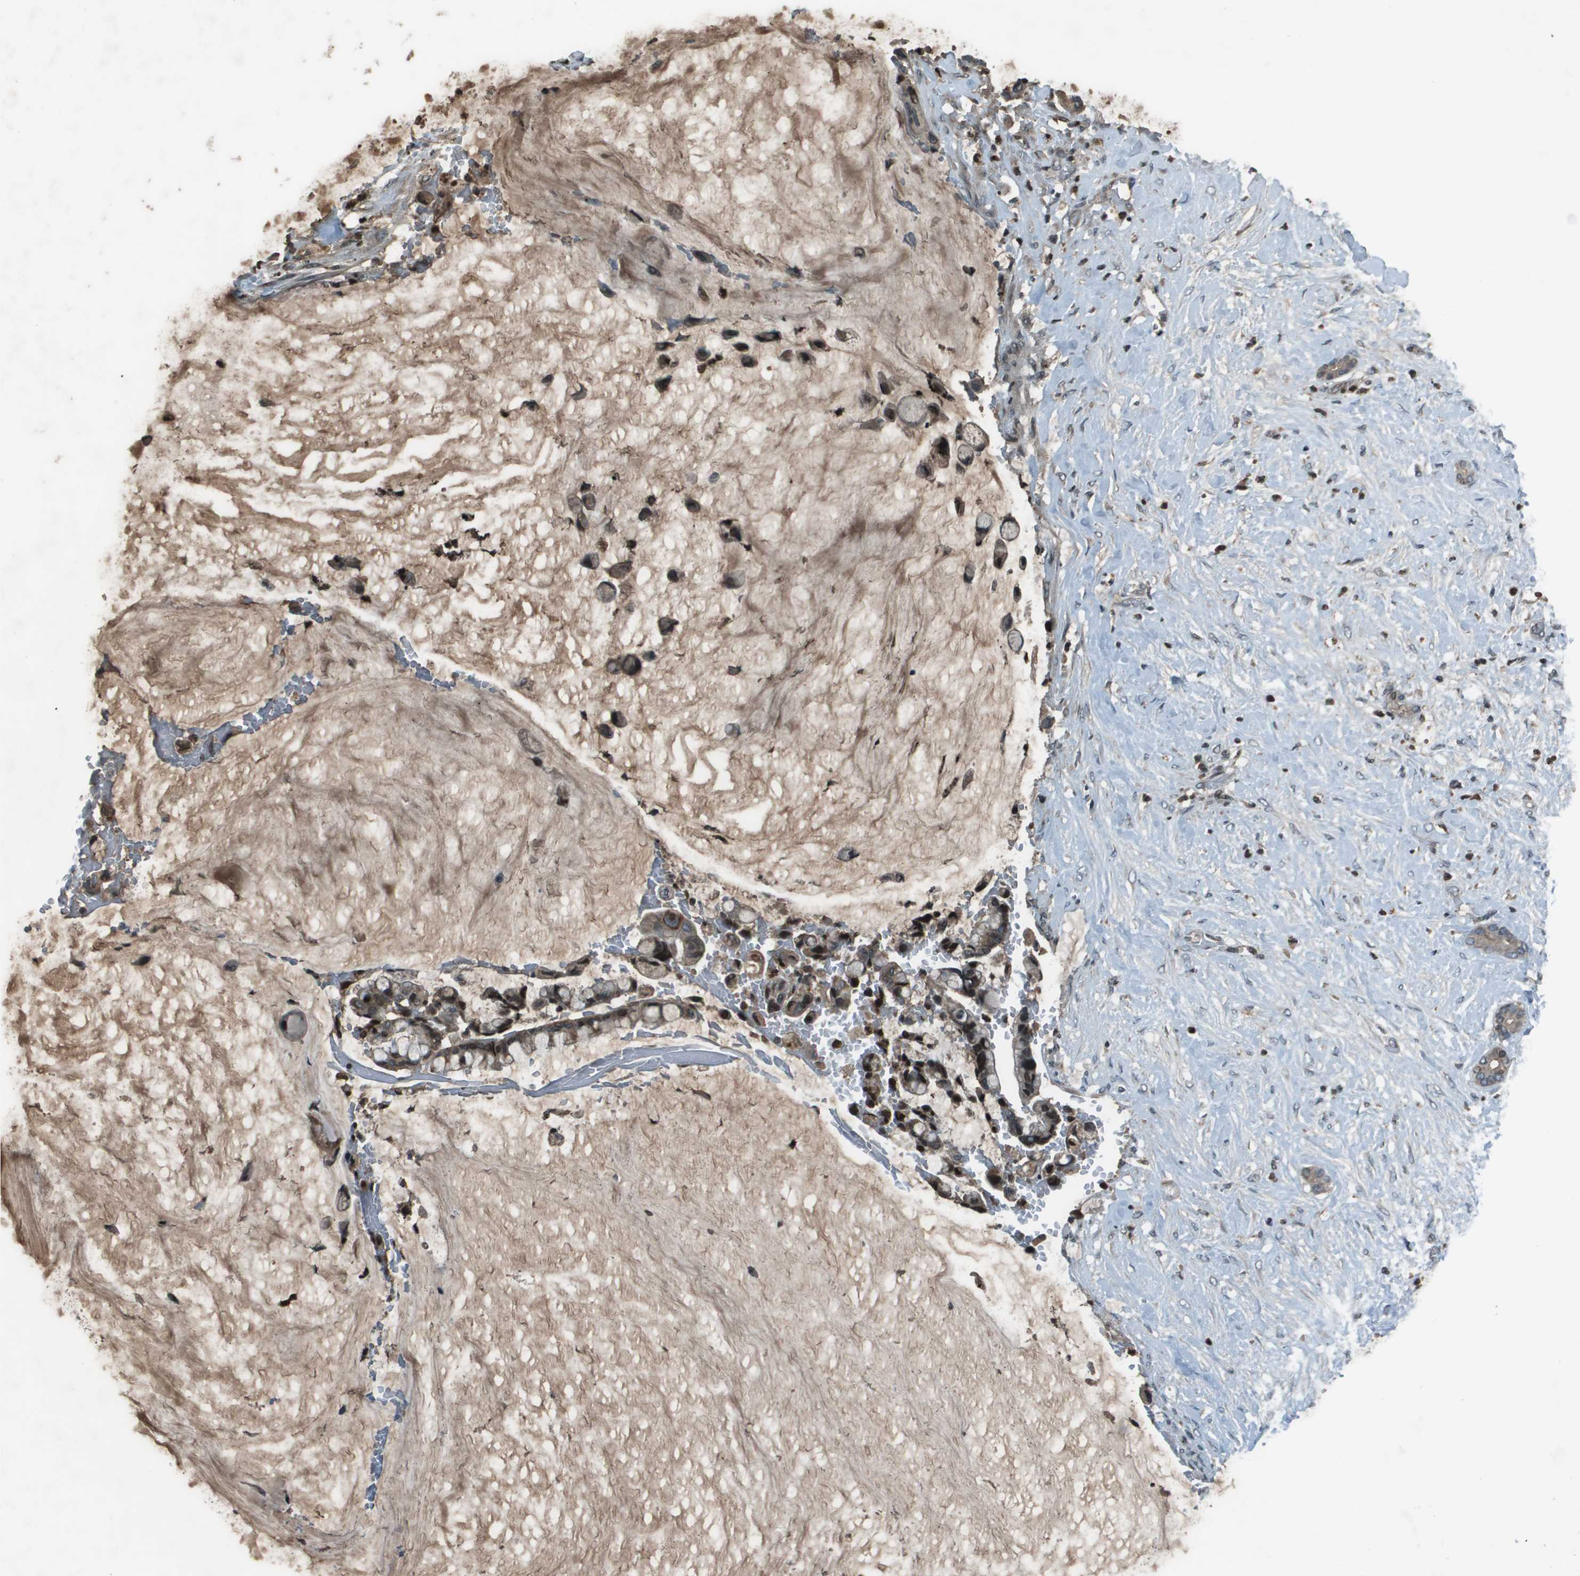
{"staining": {"intensity": "moderate", "quantity": "<25%", "location": "nuclear"}, "tissue": "pancreatic cancer", "cell_type": "Tumor cells", "image_type": "cancer", "snomed": [{"axis": "morphology", "description": "Adenocarcinoma, NOS"}, {"axis": "topography", "description": "Pancreas"}], "caption": "Tumor cells reveal low levels of moderate nuclear staining in about <25% of cells in pancreatic adenocarcinoma.", "gene": "CXCL12", "patient": {"sex": "male", "age": 41}}